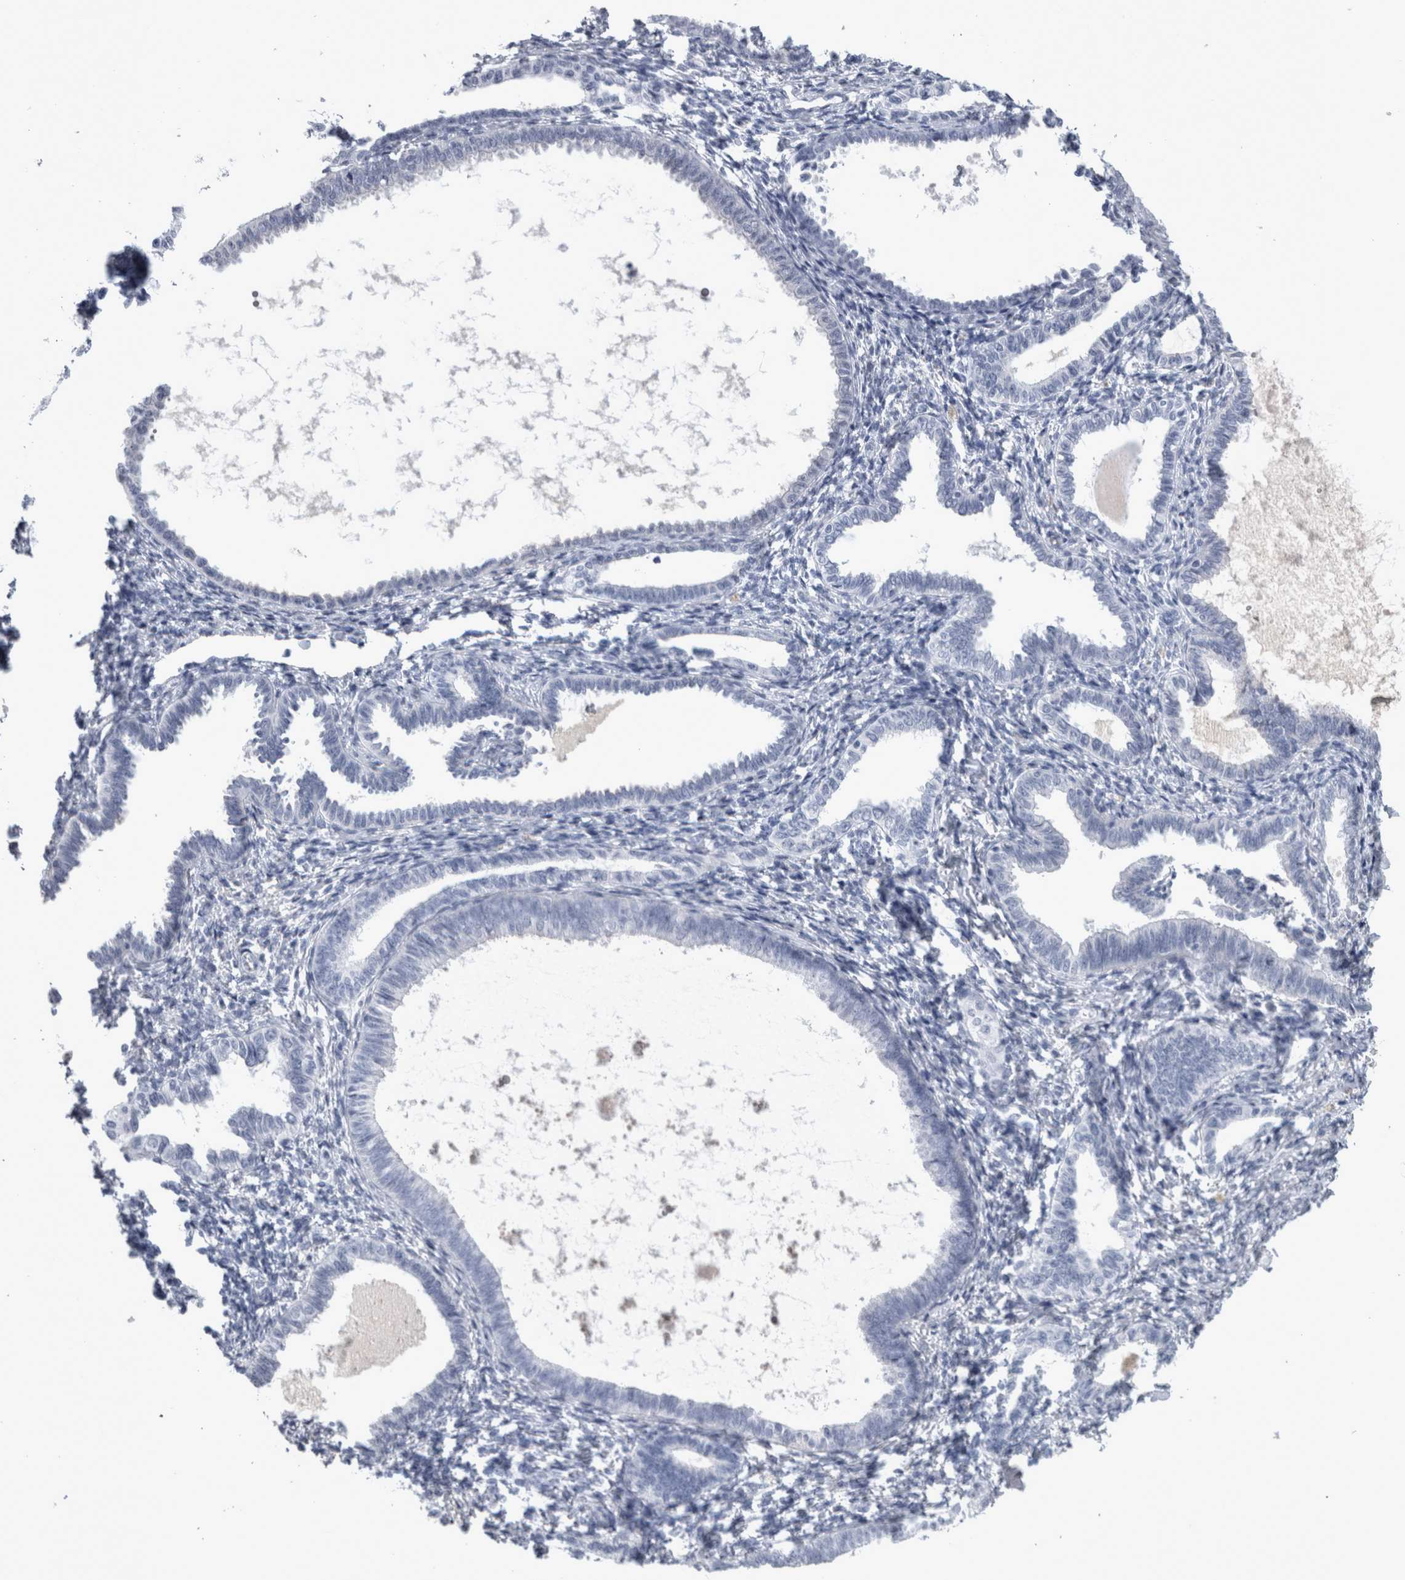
{"staining": {"intensity": "negative", "quantity": "none", "location": "none"}, "tissue": "endometrium", "cell_type": "Cells in endometrial stroma", "image_type": "normal", "snomed": [{"axis": "morphology", "description": "Normal tissue, NOS"}, {"axis": "topography", "description": "Endometrium"}], "caption": "Immunohistochemical staining of normal endometrium demonstrates no significant expression in cells in endometrial stroma.", "gene": "PAX5", "patient": {"sex": "female", "age": 77}}